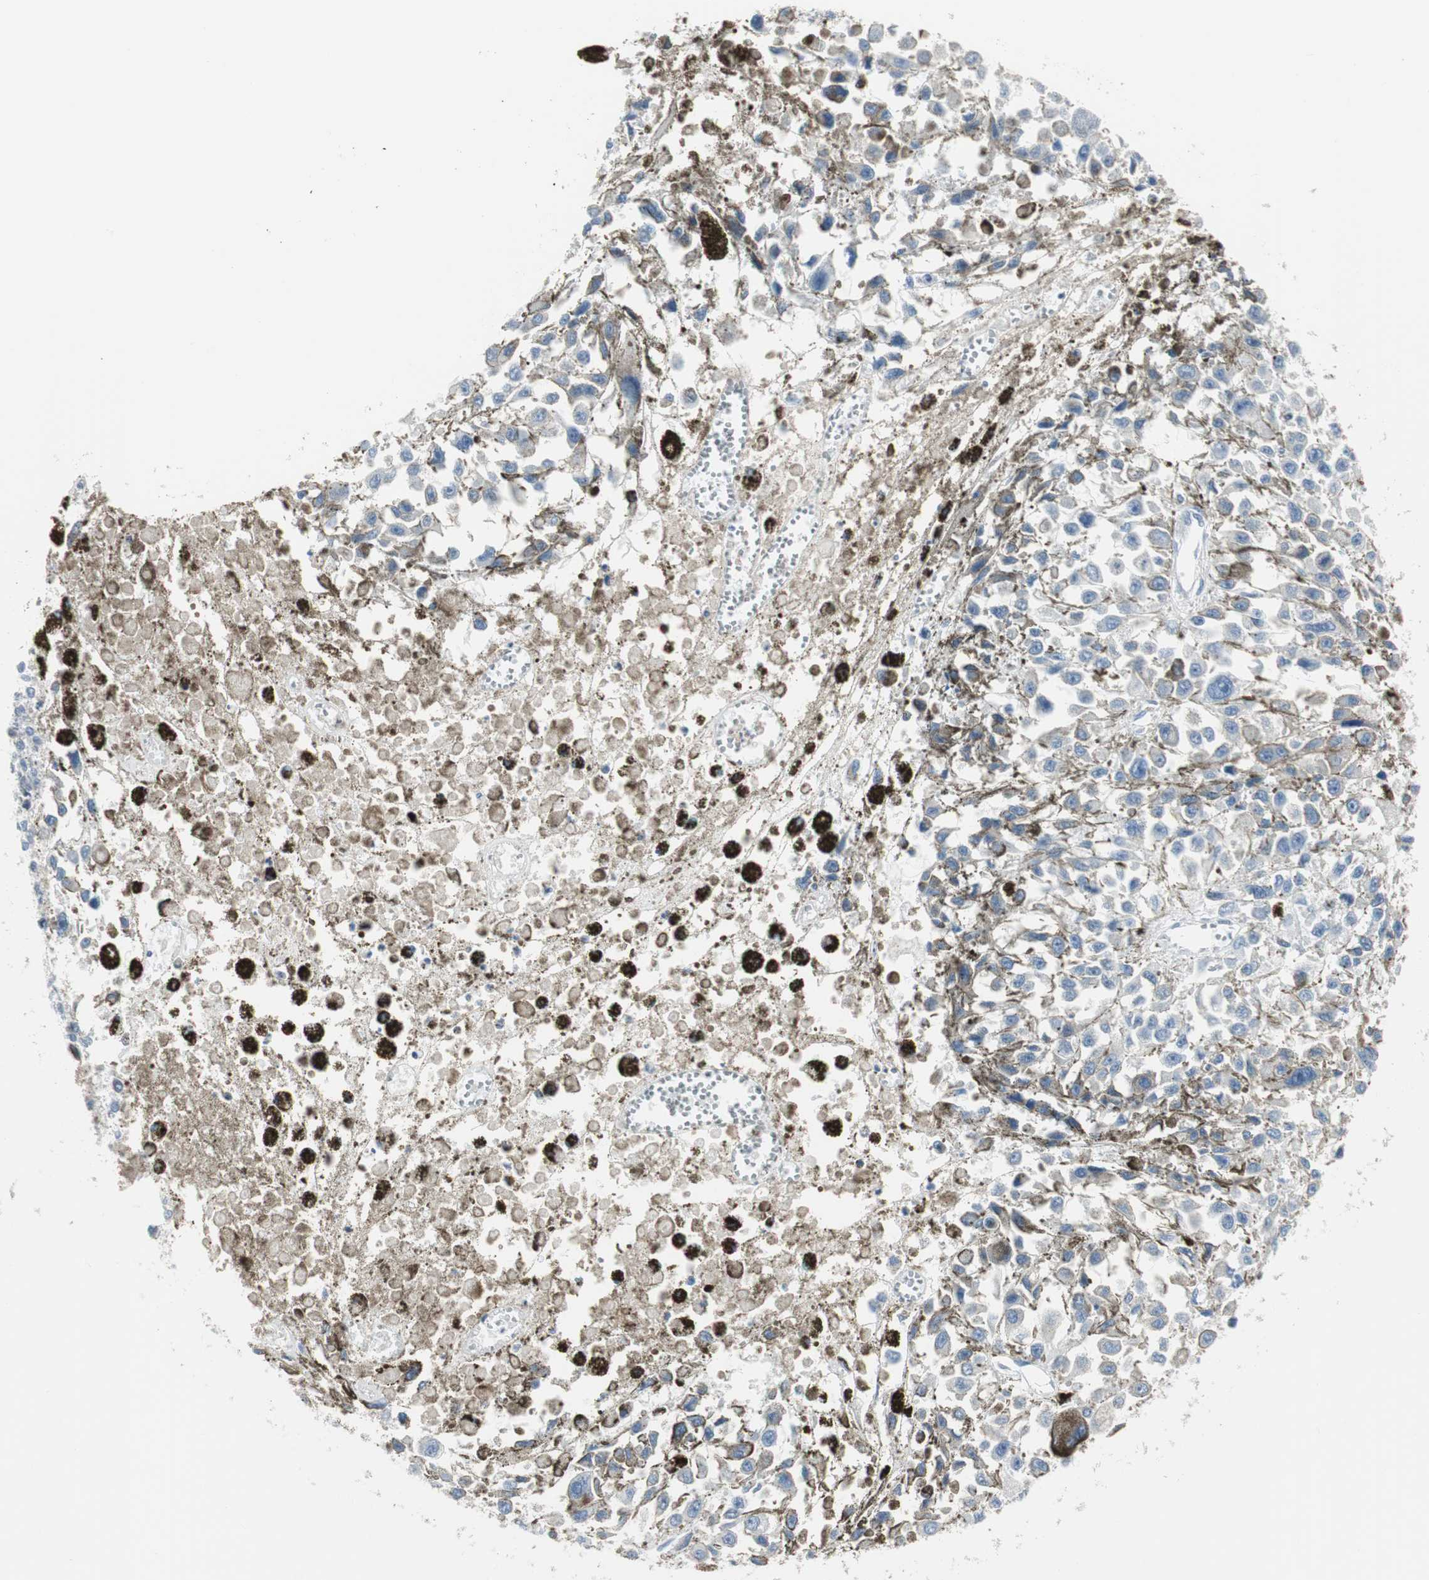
{"staining": {"intensity": "negative", "quantity": "none", "location": "none"}, "tissue": "melanoma", "cell_type": "Tumor cells", "image_type": "cancer", "snomed": [{"axis": "morphology", "description": "Malignant melanoma, Metastatic site"}, {"axis": "topography", "description": "Lymph node"}], "caption": "An immunohistochemistry photomicrograph of melanoma is shown. There is no staining in tumor cells of melanoma.", "gene": "PIGR", "patient": {"sex": "male", "age": 59}}